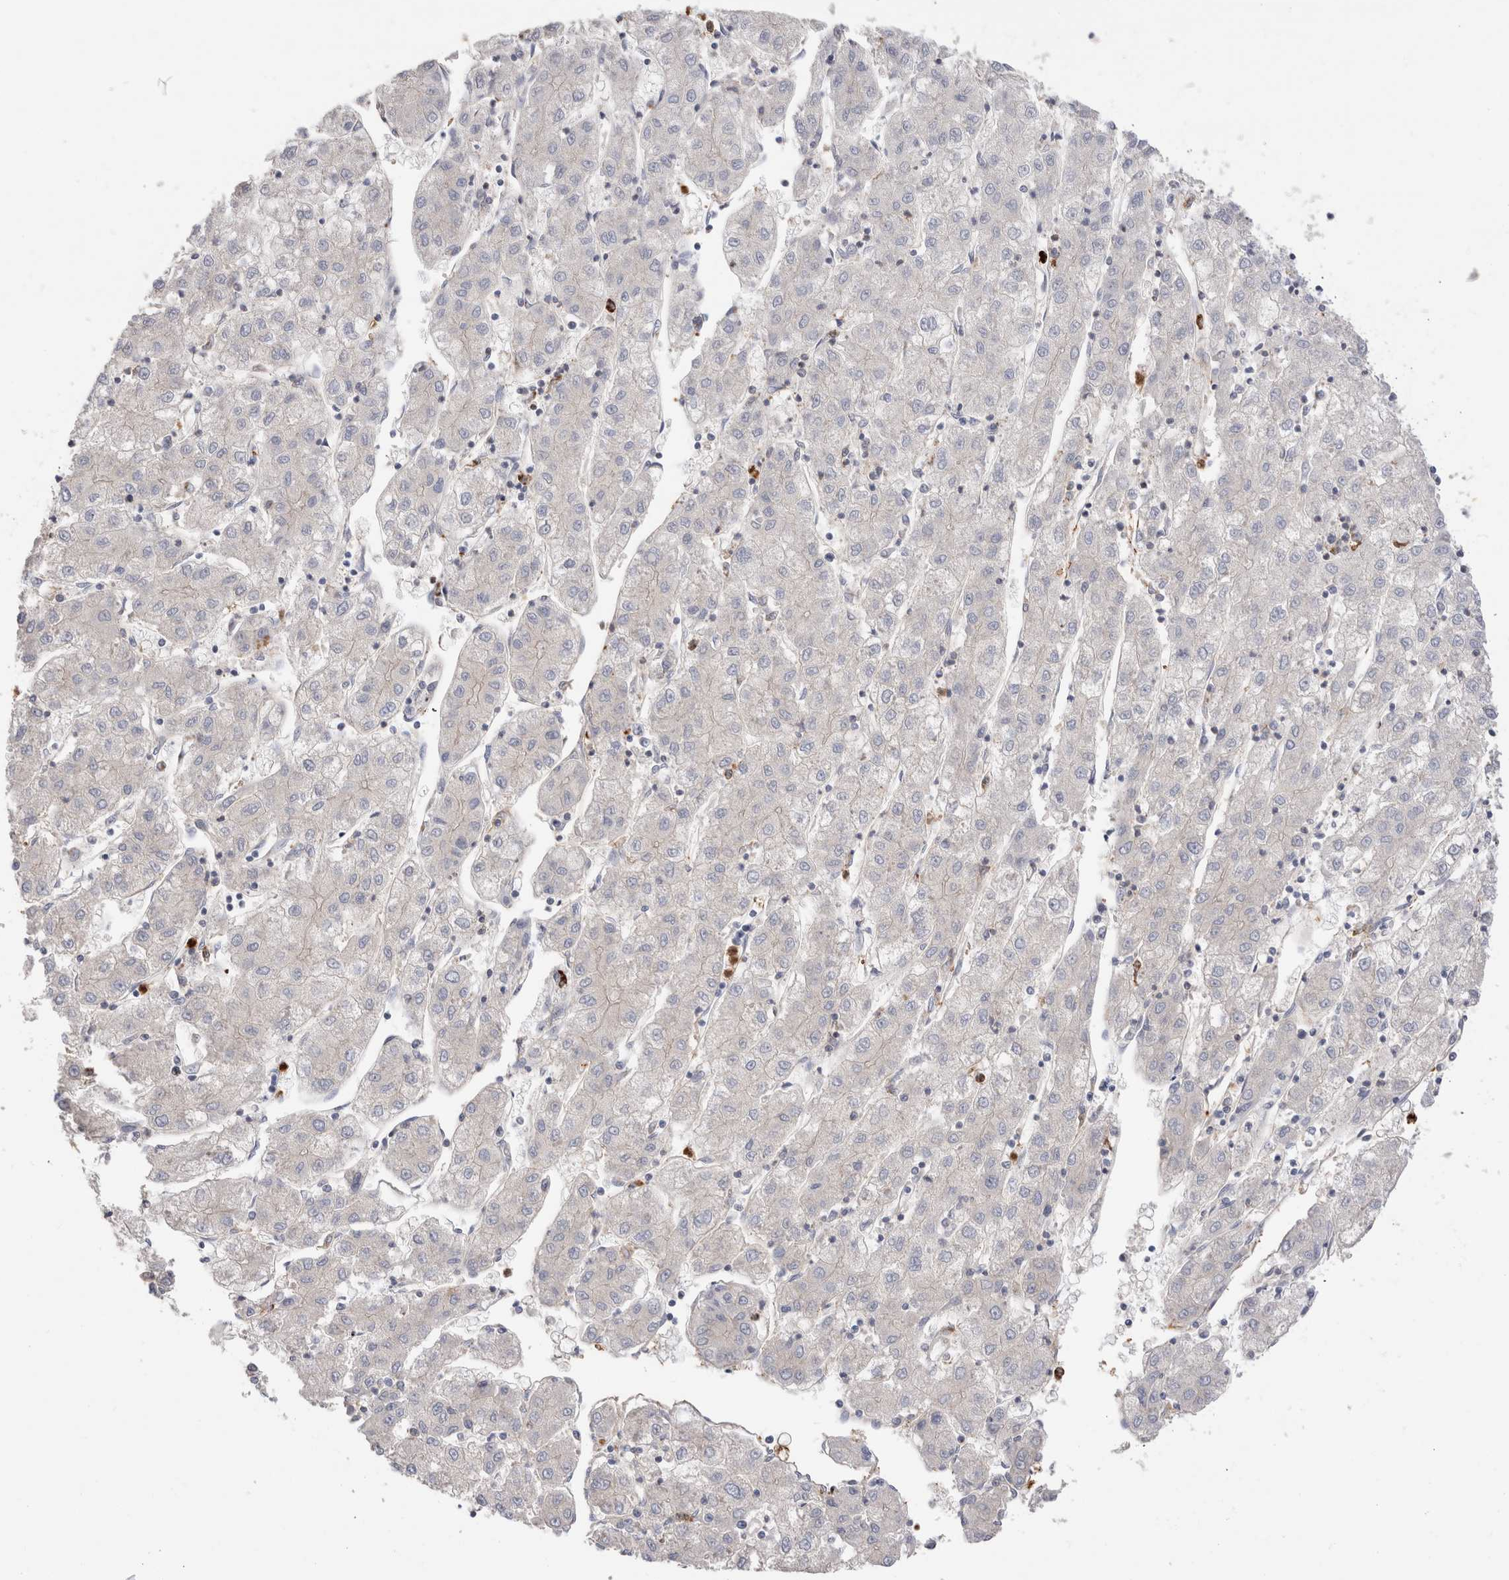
{"staining": {"intensity": "negative", "quantity": "none", "location": "none"}, "tissue": "liver cancer", "cell_type": "Tumor cells", "image_type": "cancer", "snomed": [{"axis": "morphology", "description": "Carcinoma, Hepatocellular, NOS"}, {"axis": "topography", "description": "Liver"}], "caption": "Photomicrograph shows no significant protein expression in tumor cells of hepatocellular carcinoma (liver).", "gene": "NXT2", "patient": {"sex": "male", "age": 72}}